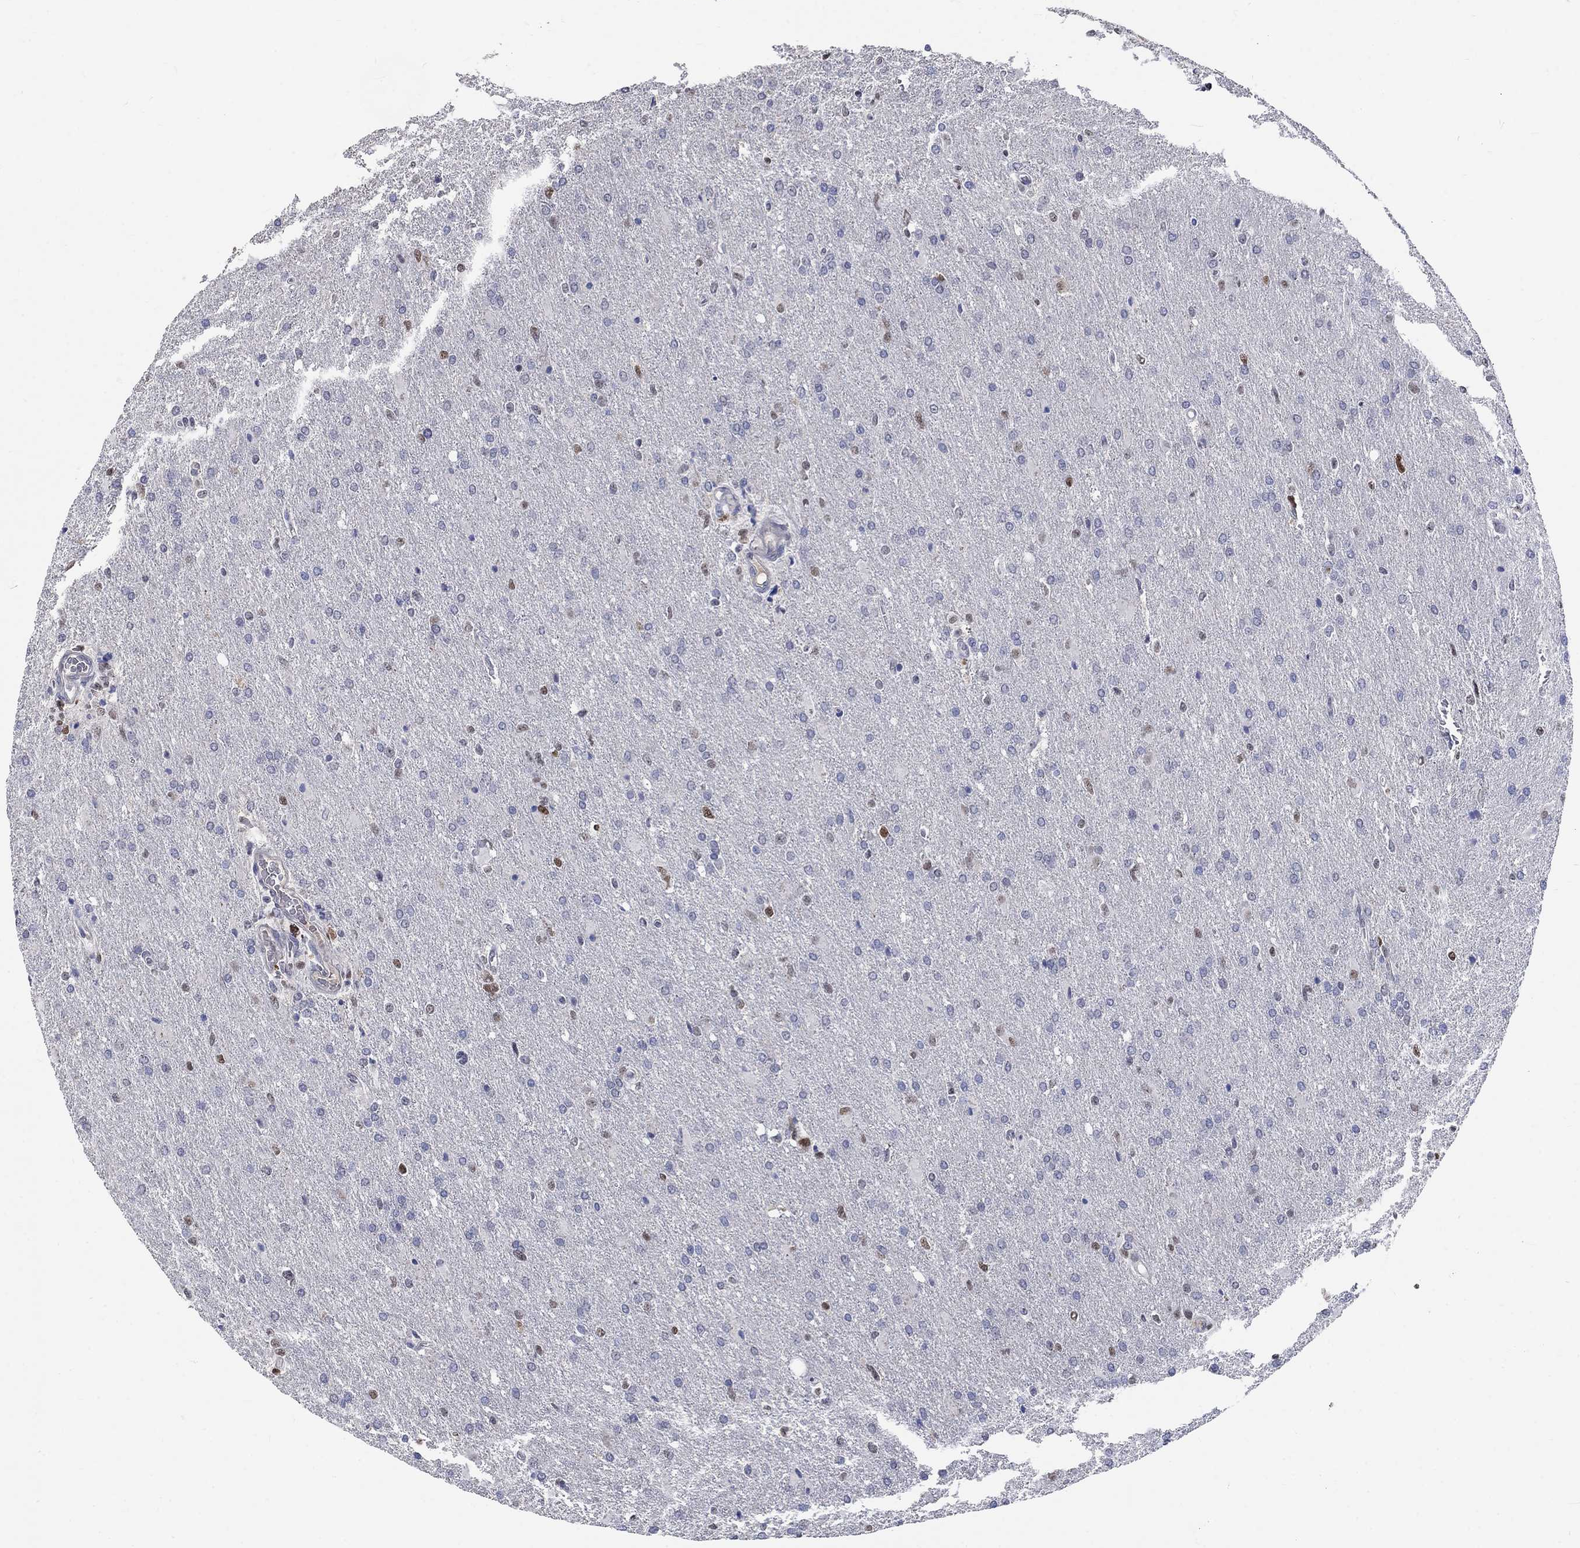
{"staining": {"intensity": "negative", "quantity": "none", "location": "none"}, "tissue": "glioma", "cell_type": "Tumor cells", "image_type": "cancer", "snomed": [{"axis": "morphology", "description": "Glioma, malignant, High grade"}, {"axis": "topography", "description": "Brain"}], "caption": "Immunohistochemical staining of malignant high-grade glioma displays no significant staining in tumor cells.", "gene": "ZBTB18", "patient": {"sex": "male", "age": 68}}